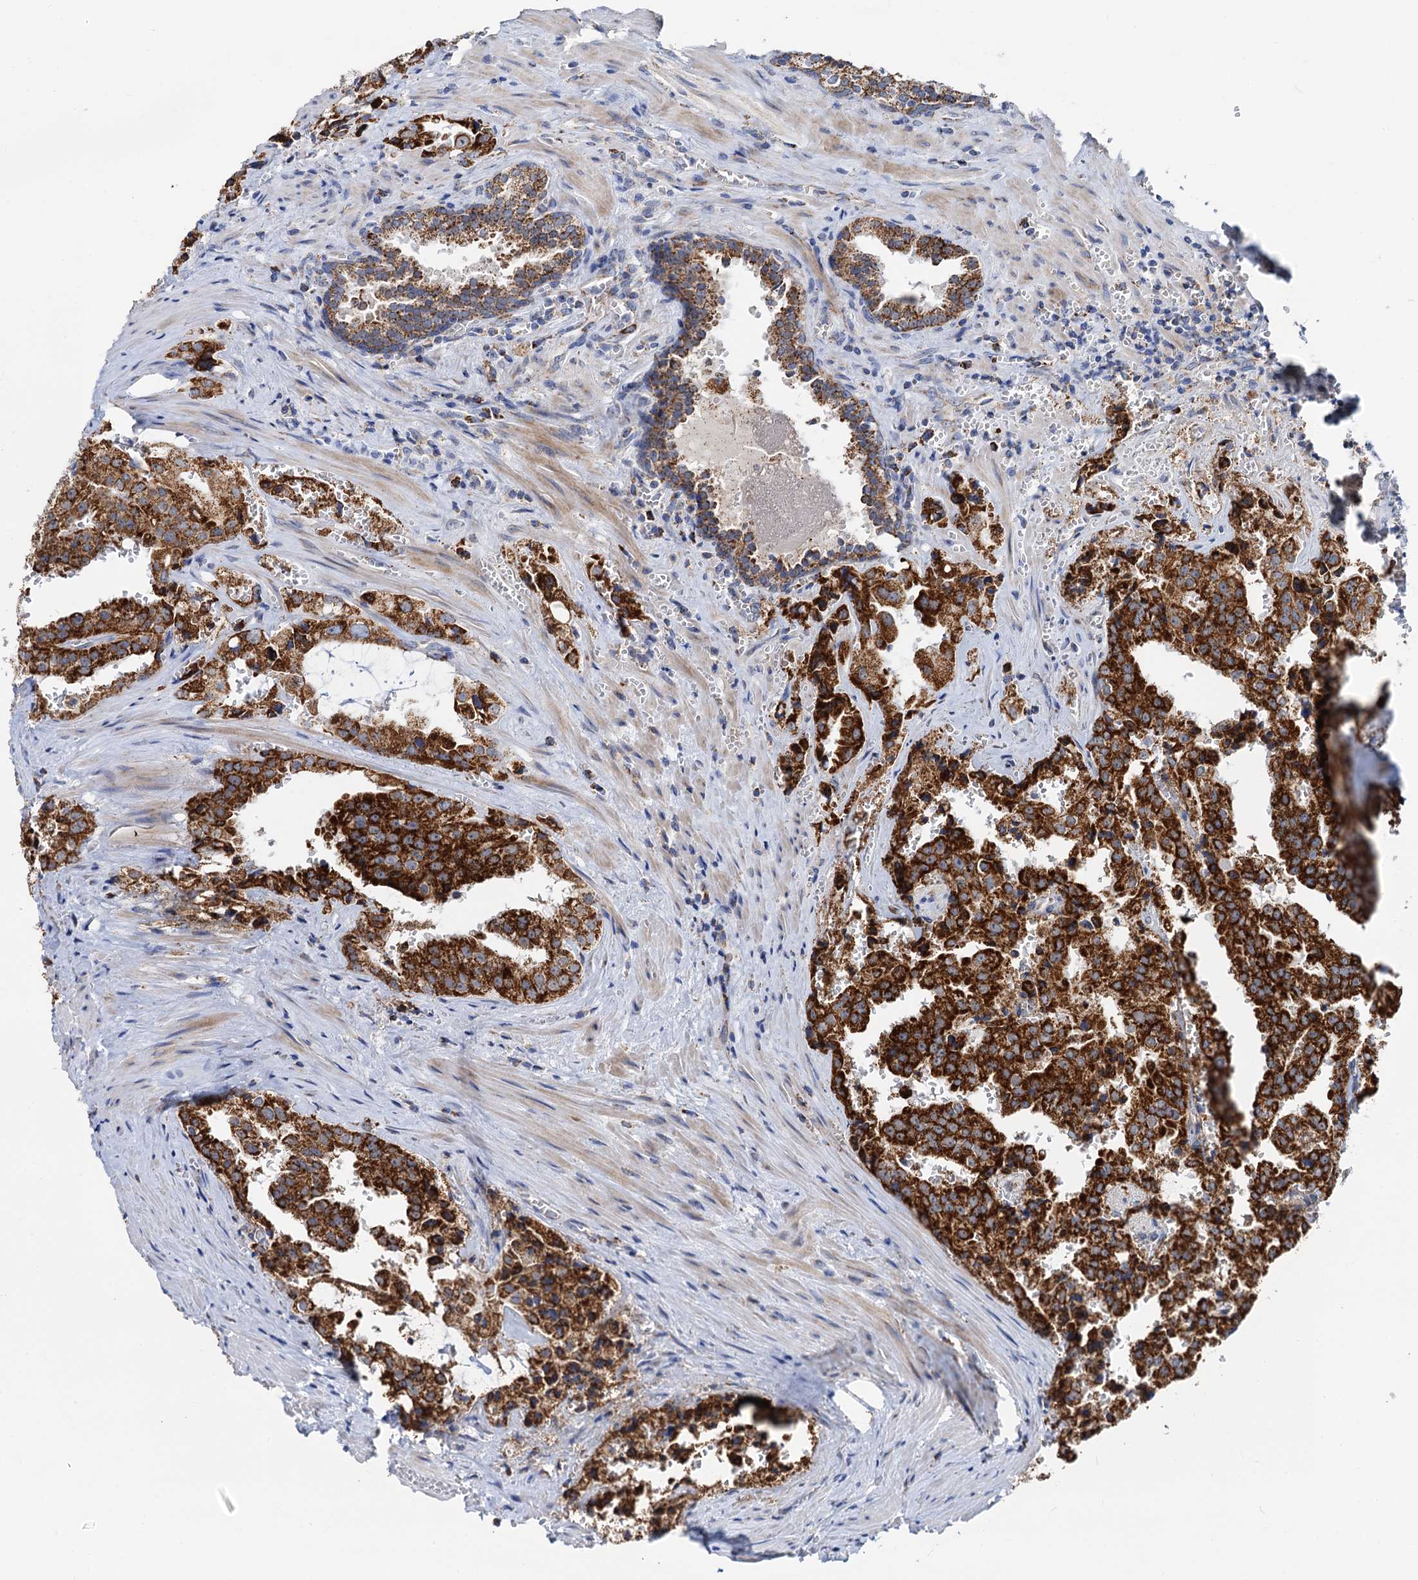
{"staining": {"intensity": "strong", "quantity": ">75%", "location": "cytoplasmic/membranous"}, "tissue": "prostate cancer", "cell_type": "Tumor cells", "image_type": "cancer", "snomed": [{"axis": "morphology", "description": "Adenocarcinoma, High grade"}, {"axis": "topography", "description": "Prostate"}], "caption": "Prostate cancer (high-grade adenocarcinoma) tissue exhibits strong cytoplasmic/membranous staining in about >75% of tumor cells", "gene": "C2CD3", "patient": {"sex": "male", "age": 68}}